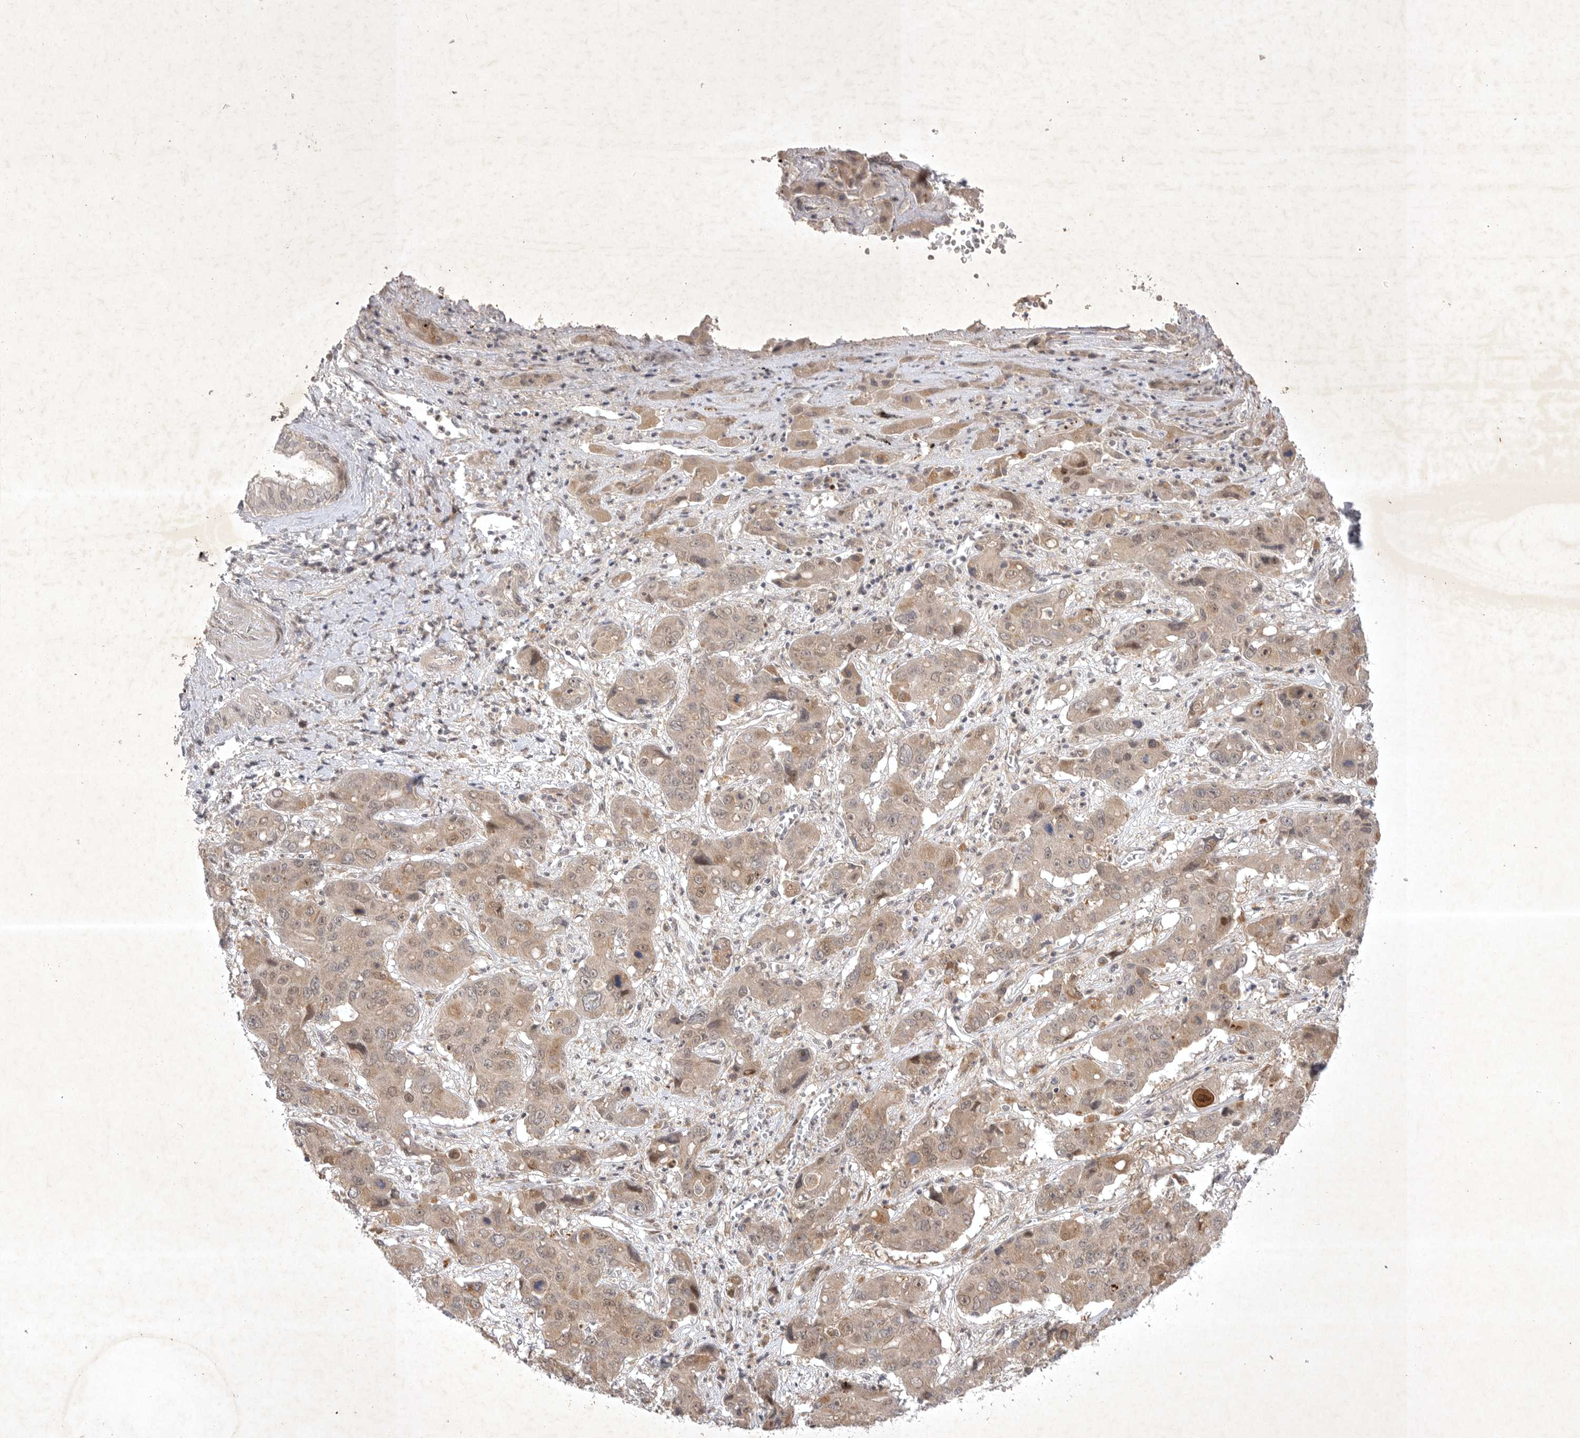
{"staining": {"intensity": "weak", "quantity": ">75%", "location": "cytoplasmic/membranous"}, "tissue": "liver cancer", "cell_type": "Tumor cells", "image_type": "cancer", "snomed": [{"axis": "morphology", "description": "Cholangiocarcinoma"}, {"axis": "topography", "description": "Liver"}], "caption": "Protein expression analysis of human liver cancer (cholangiocarcinoma) reveals weak cytoplasmic/membranous expression in about >75% of tumor cells. Using DAB (brown) and hematoxylin (blue) stains, captured at high magnification using brightfield microscopy.", "gene": "PTPDC1", "patient": {"sex": "male", "age": 67}}